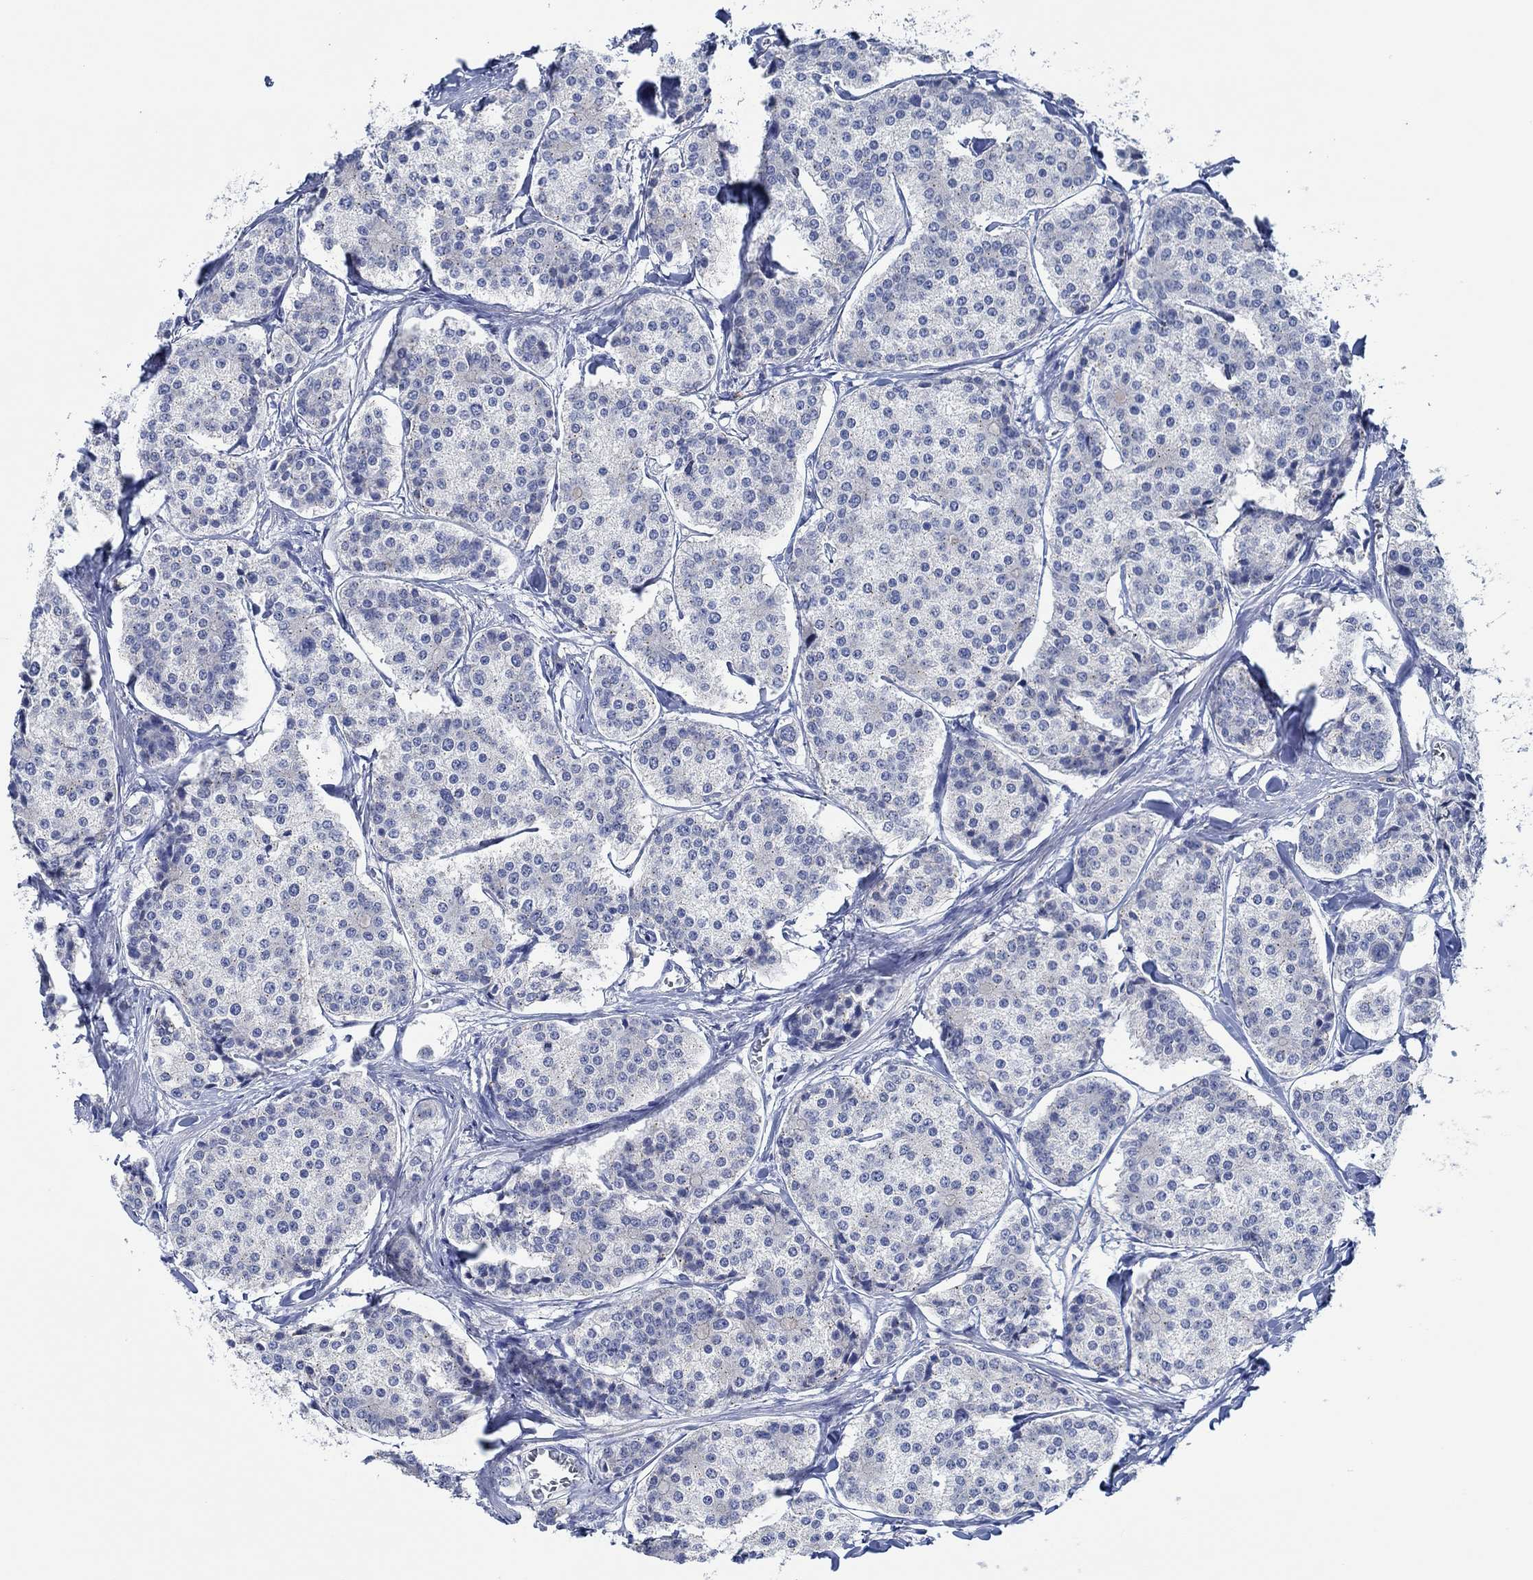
{"staining": {"intensity": "negative", "quantity": "none", "location": "none"}, "tissue": "carcinoid", "cell_type": "Tumor cells", "image_type": "cancer", "snomed": [{"axis": "morphology", "description": "Carcinoid, malignant, NOS"}, {"axis": "topography", "description": "Small intestine"}], "caption": "This photomicrograph is of carcinoid stained with immunohistochemistry to label a protein in brown with the nuclei are counter-stained blue. There is no positivity in tumor cells.", "gene": "CPM", "patient": {"sex": "female", "age": 65}}